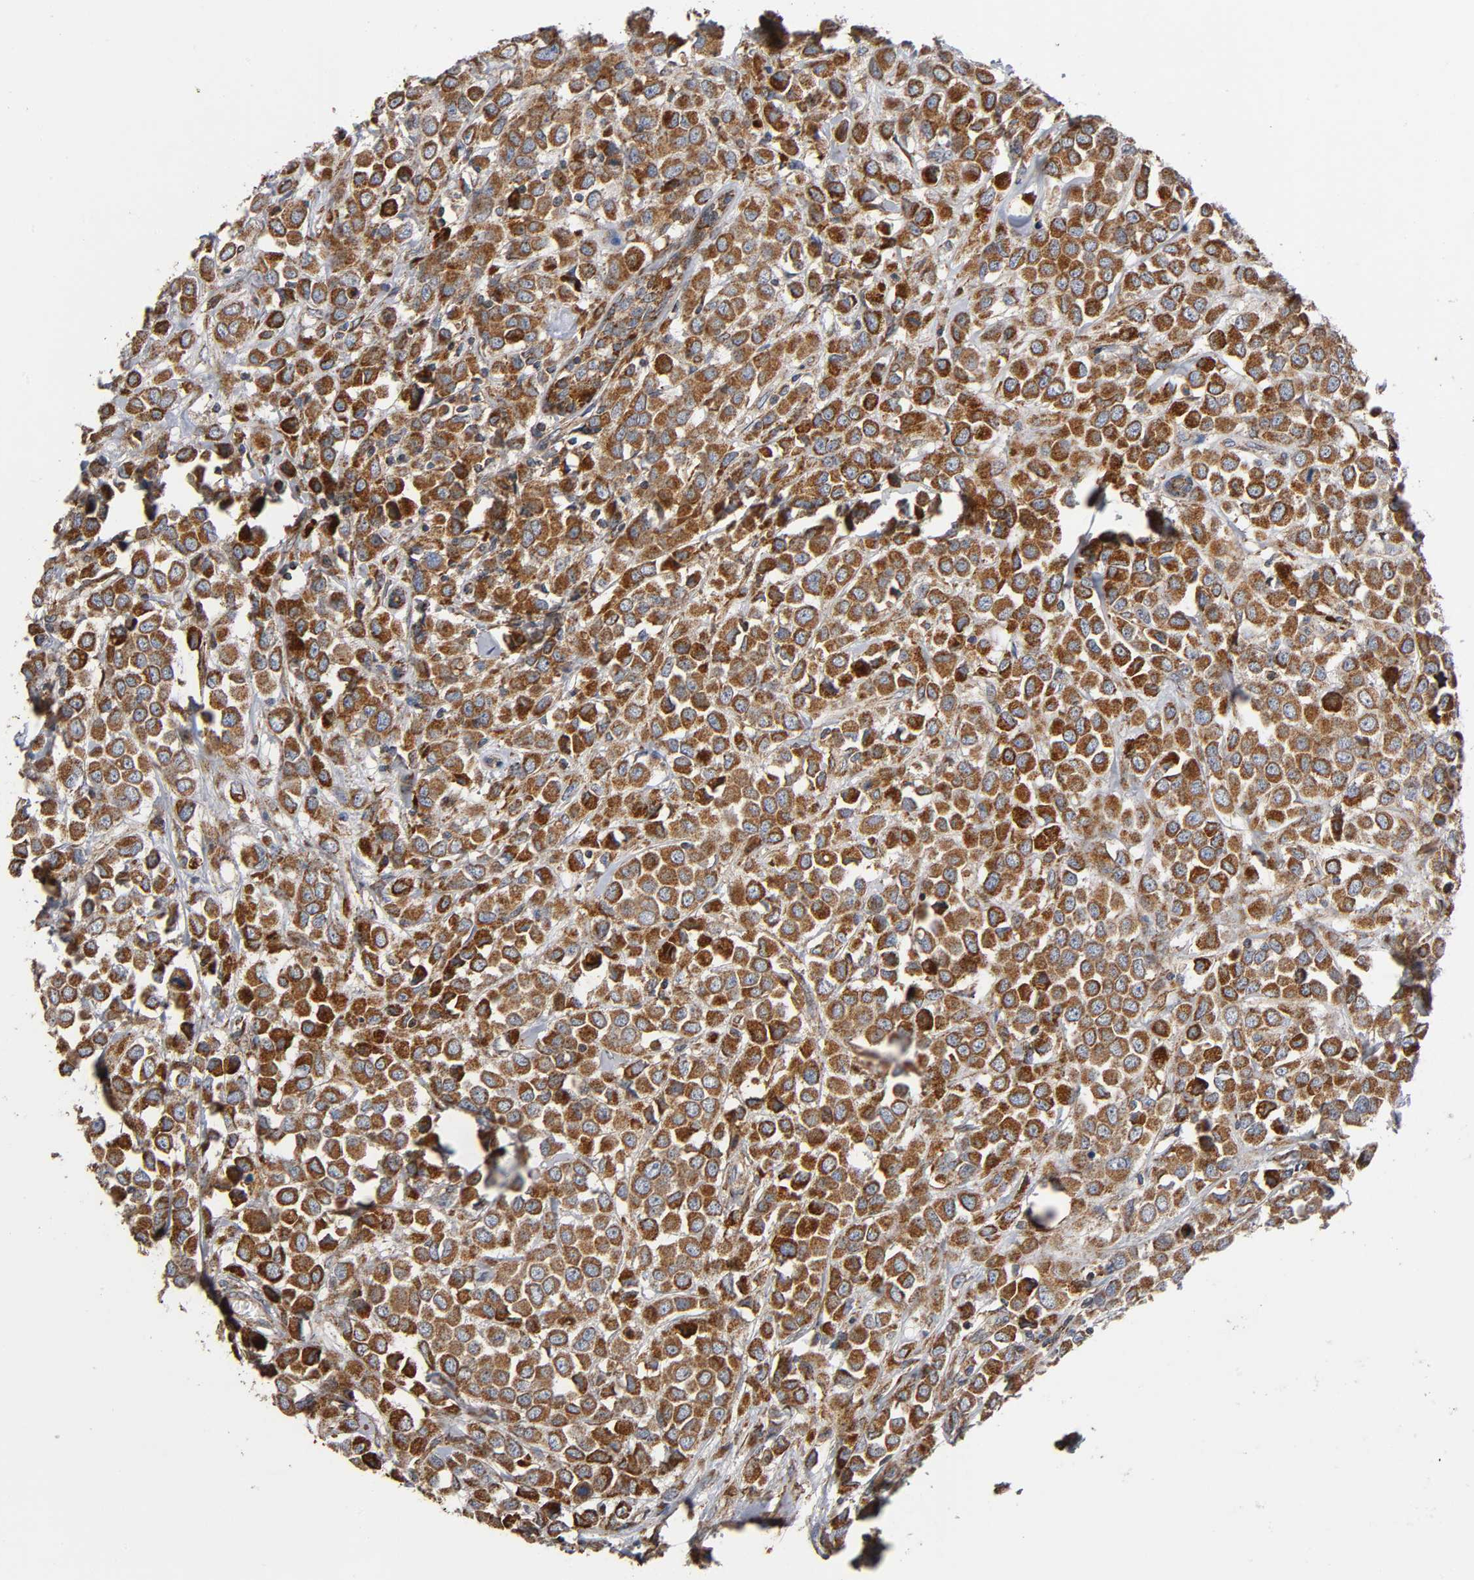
{"staining": {"intensity": "moderate", "quantity": ">75%", "location": "cytoplasmic/membranous"}, "tissue": "breast cancer", "cell_type": "Tumor cells", "image_type": "cancer", "snomed": [{"axis": "morphology", "description": "Duct carcinoma"}, {"axis": "topography", "description": "Breast"}], "caption": "The image demonstrates a brown stain indicating the presence of a protein in the cytoplasmic/membranous of tumor cells in breast cancer (invasive ductal carcinoma).", "gene": "MAP3K1", "patient": {"sex": "female", "age": 61}}